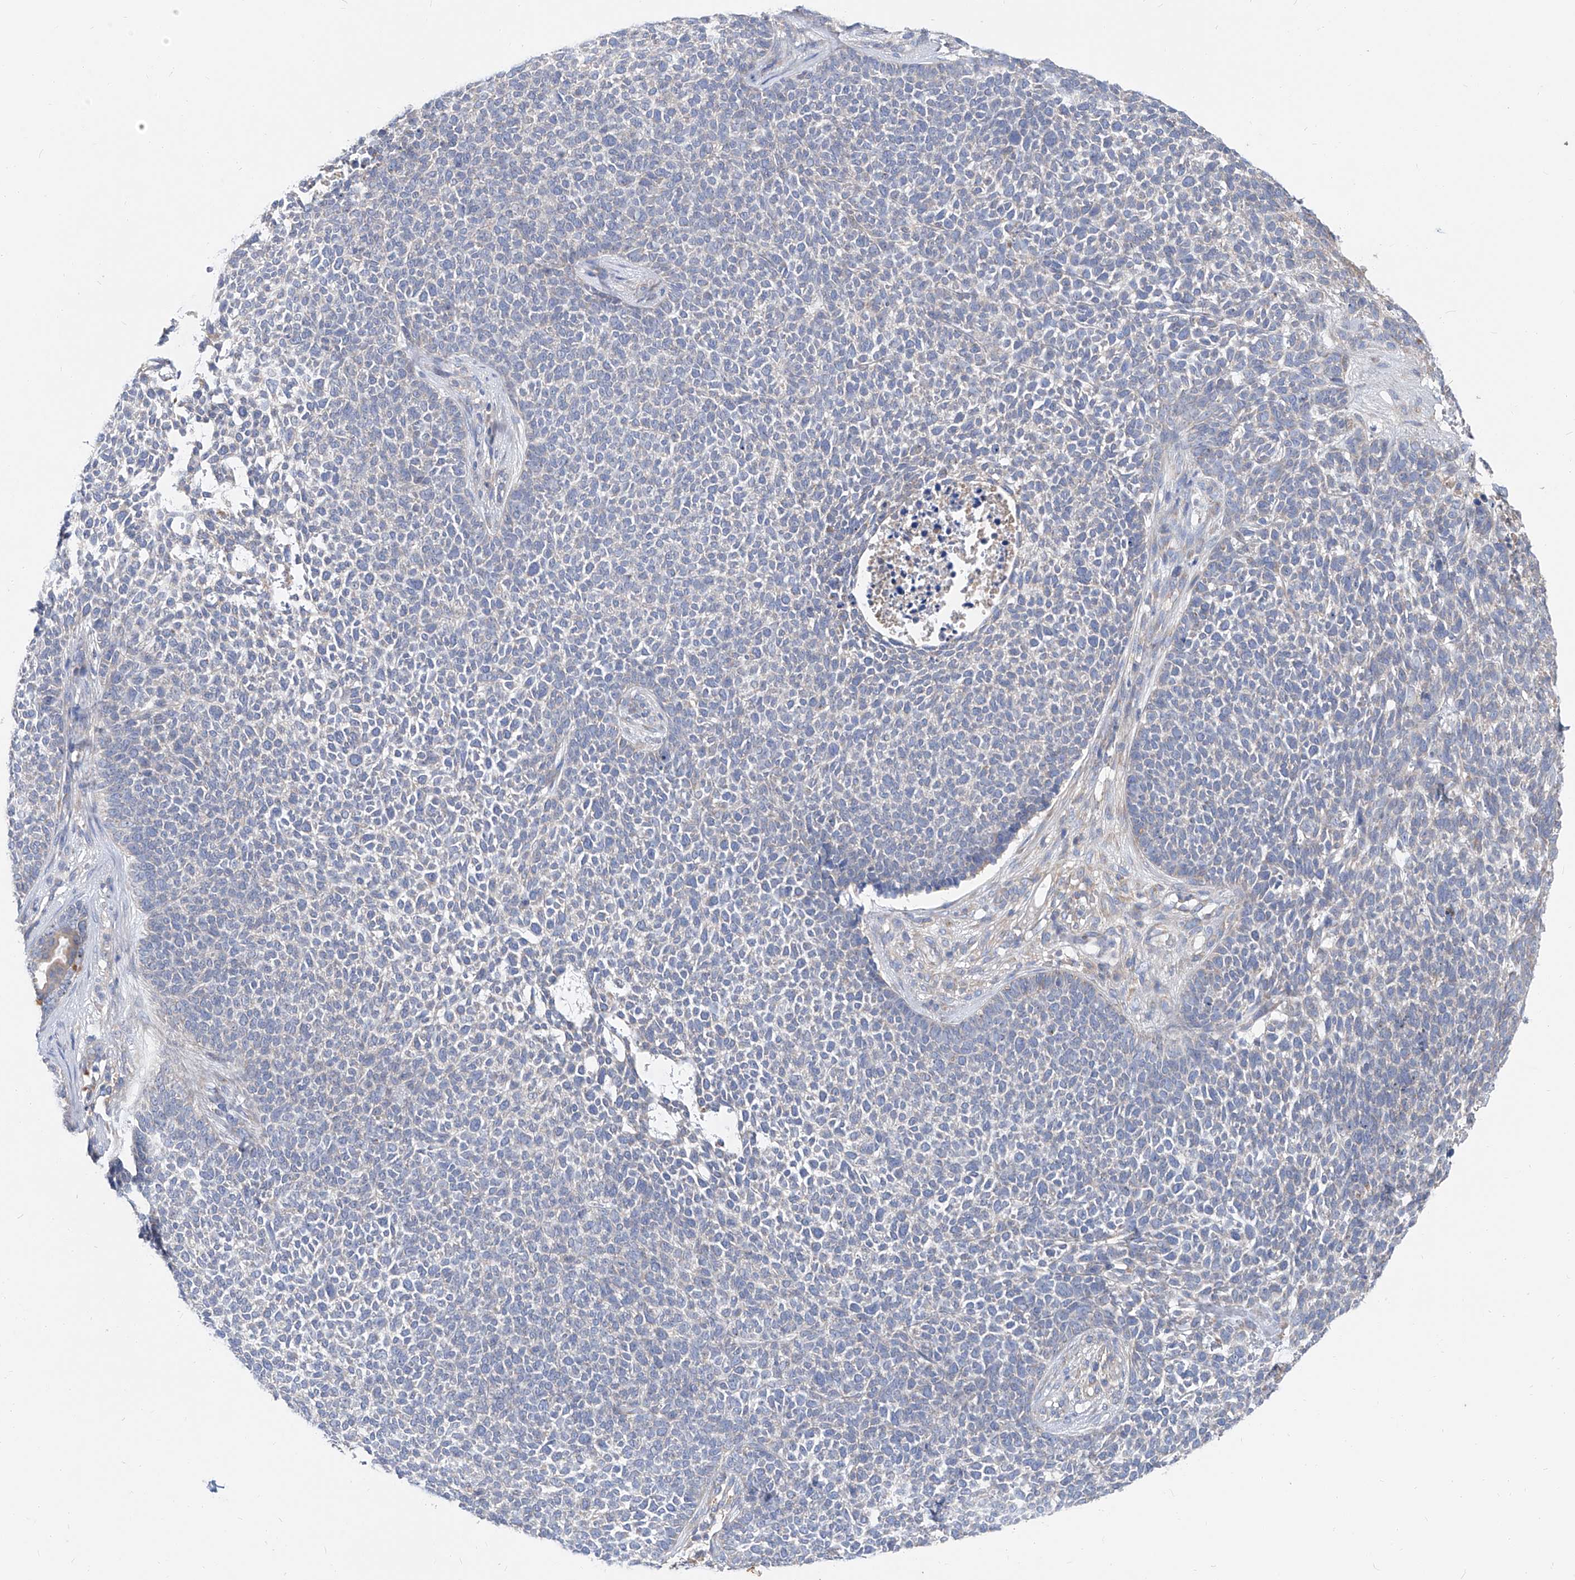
{"staining": {"intensity": "negative", "quantity": "none", "location": "none"}, "tissue": "skin cancer", "cell_type": "Tumor cells", "image_type": "cancer", "snomed": [{"axis": "morphology", "description": "Basal cell carcinoma"}, {"axis": "topography", "description": "Skin"}], "caption": "Tumor cells show no significant protein positivity in skin cancer (basal cell carcinoma).", "gene": "UFL1", "patient": {"sex": "female", "age": 84}}